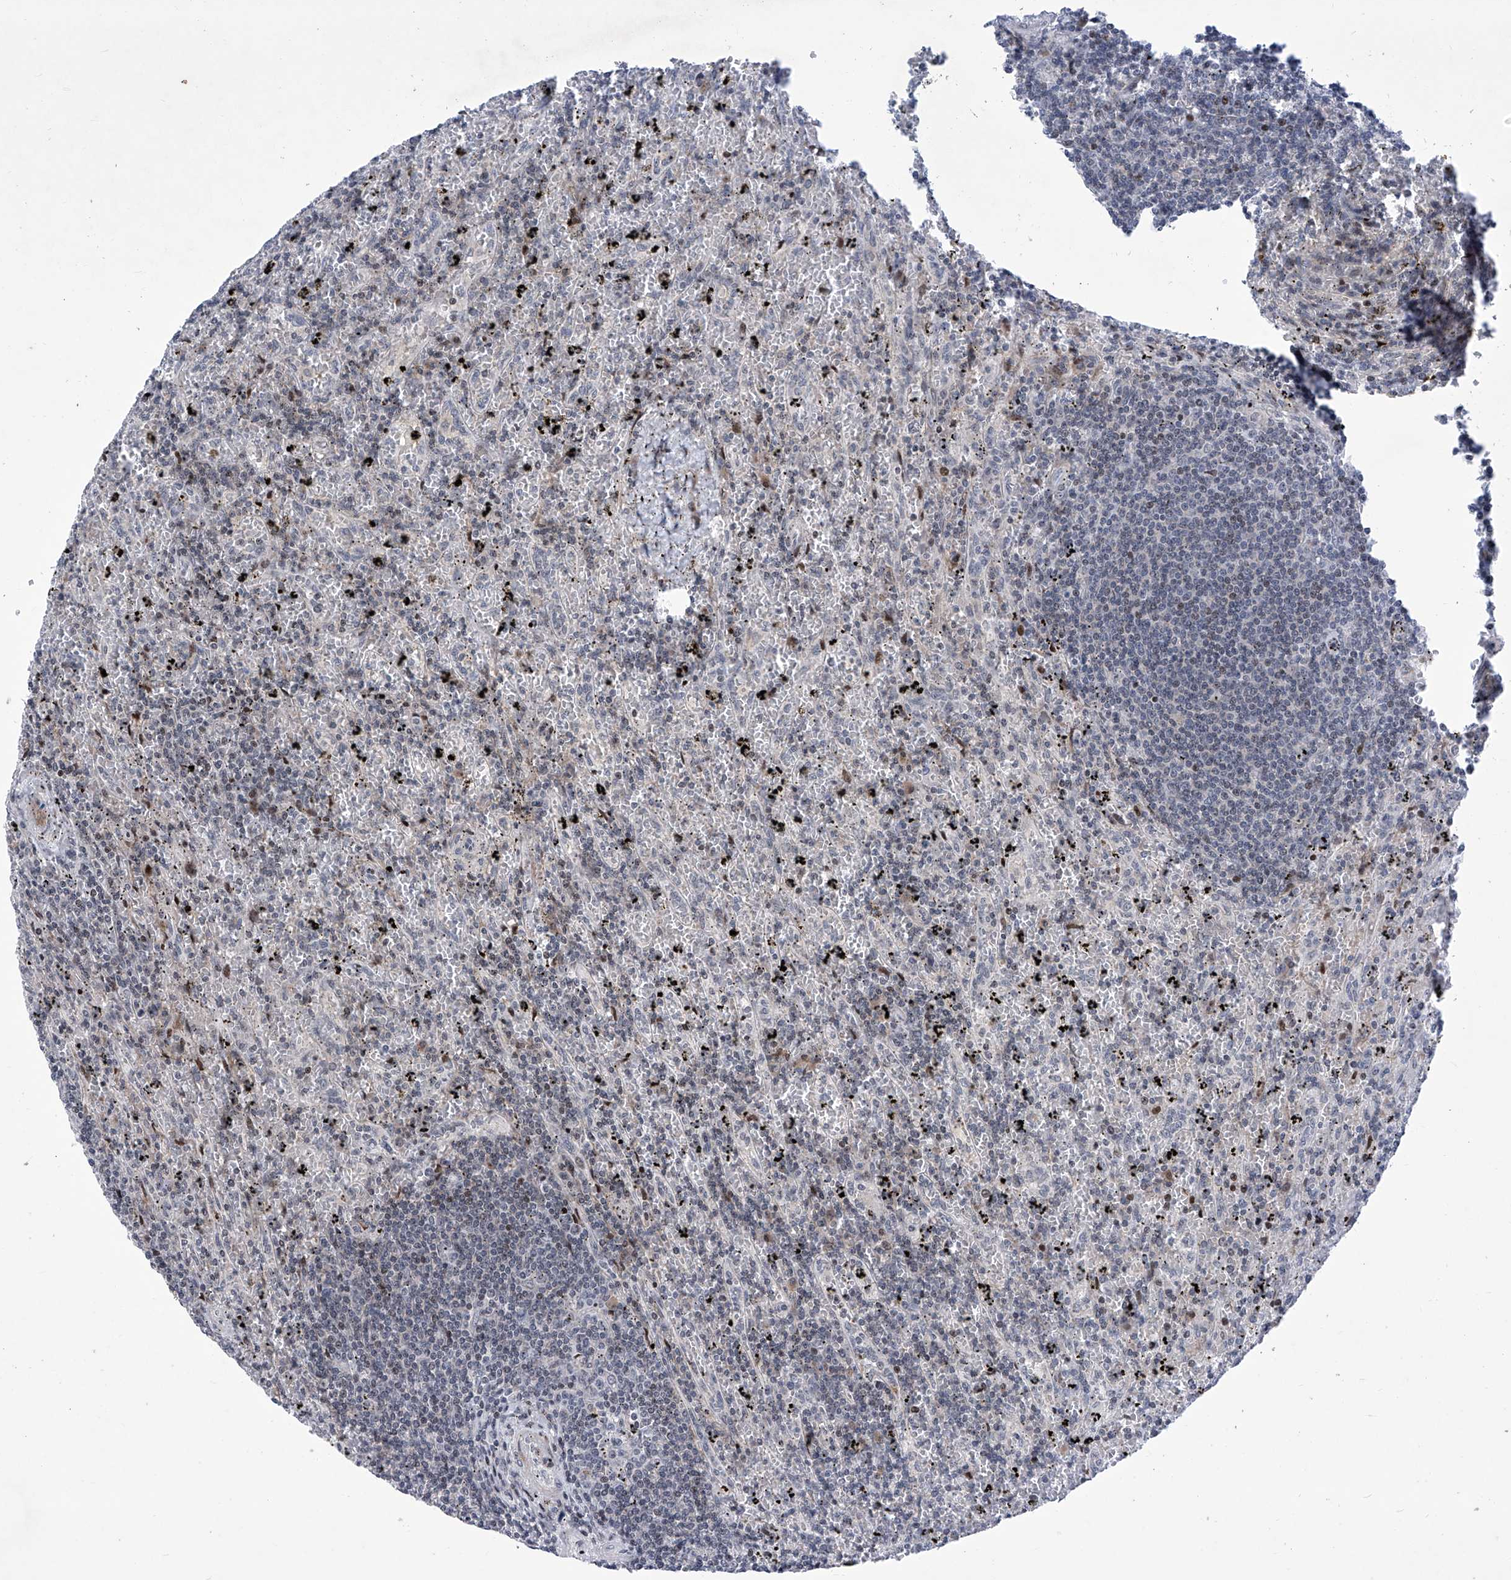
{"staining": {"intensity": "negative", "quantity": "none", "location": "none"}, "tissue": "lymphoma", "cell_type": "Tumor cells", "image_type": "cancer", "snomed": [{"axis": "morphology", "description": "Malignant lymphoma, non-Hodgkin's type, Low grade"}, {"axis": "topography", "description": "Spleen"}], "caption": "This is a histopathology image of immunohistochemistry (IHC) staining of low-grade malignant lymphoma, non-Hodgkin's type, which shows no staining in tumor cells.", "gene": "NUFIP1", "patient": {"sex": "male", "age": 76}}